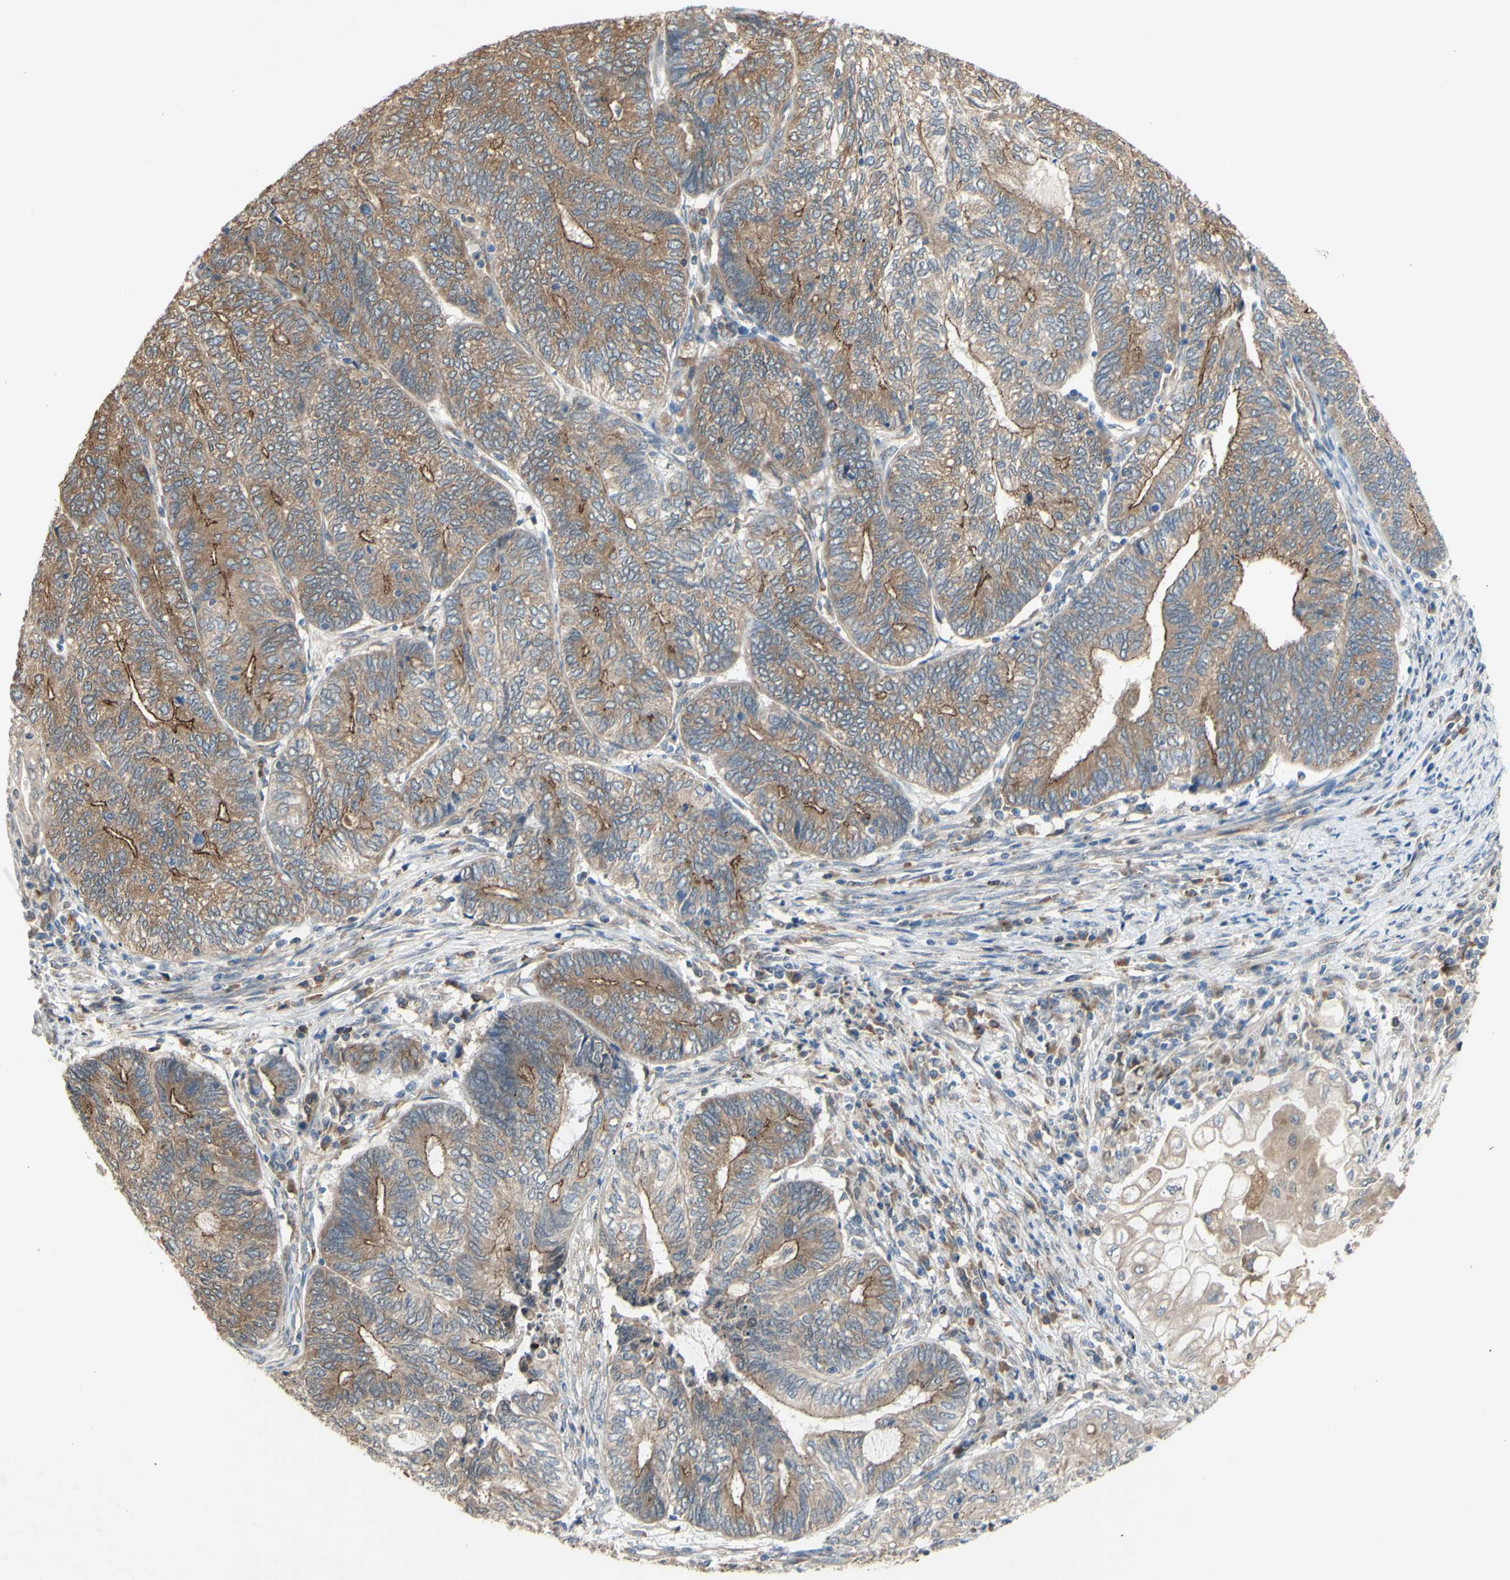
{"staining": {"intensity": "moderate", "quantity": ">75%", "location": "cytoplasmic/membranous"}, "tissue": "endometrial cancer", "cell_type": "Tumor cells", "image_type": "cancer", "snomed": [{"axis": "morphology", "description": "Adenocarcinoma, NOS"}, {"axis": "topography", "description": "Uterus"}, {"axis": "topography", "description": "Endometrium"}], "caption": "Protein expression by IHC shows moderate cytoplasmic/membranous positivity in approximately >75% of tumor cells in adenocarcinoma (endometrial). The protein is stained brown, and the nuclei are stained in blue (DAB (3,3'-diaminobenzidine) IHC with brightfield microscopy, high magnification).", "gene": "PDGFB", "patient": {"sex": "female", "age": 70}}